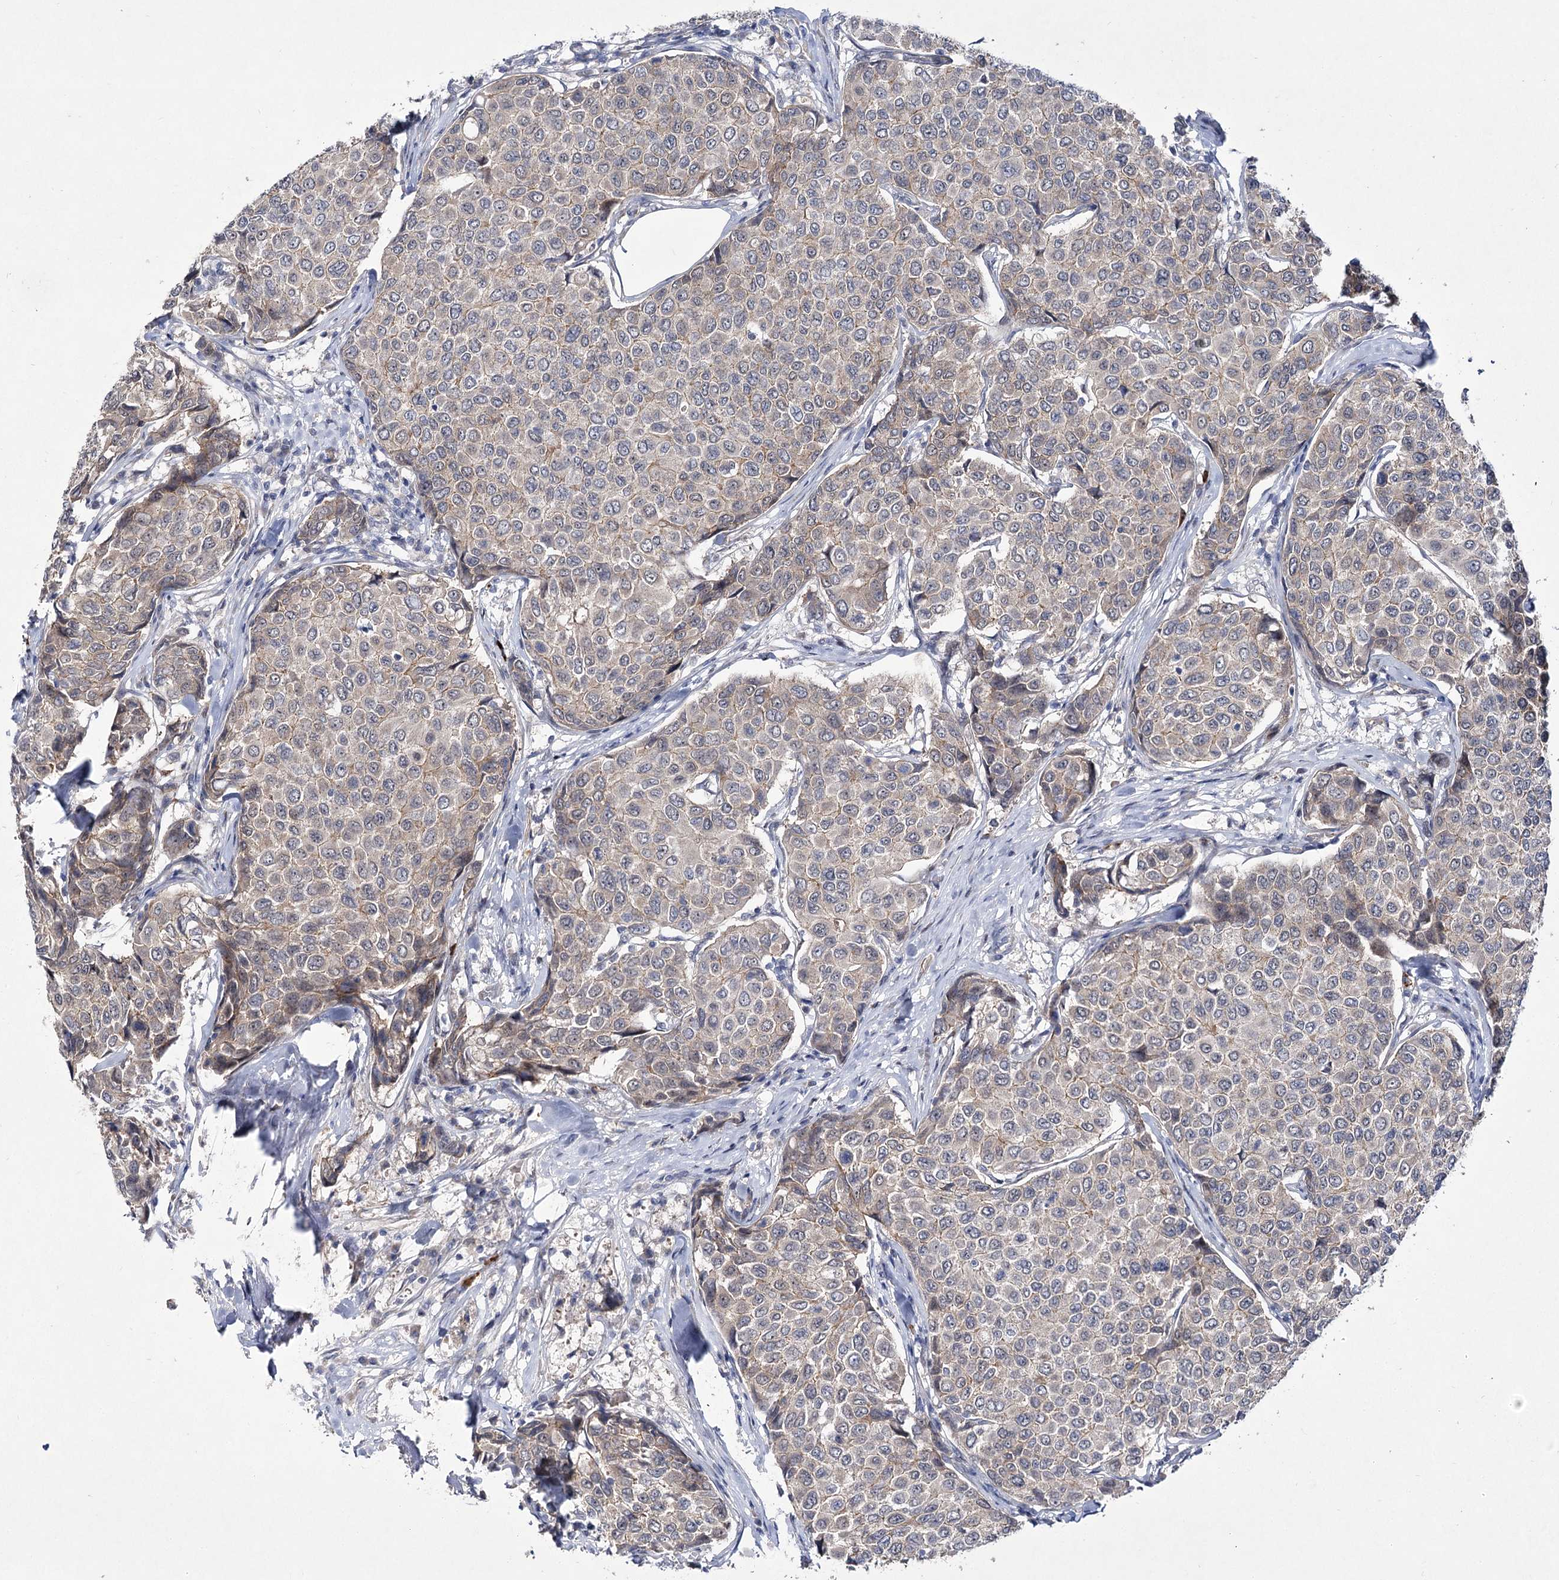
{"staining": {"intensity": "weak", "quantity": "<25%", "location": "cytoplasmic/membranous"}, "tissue": "breast cancer", "cell_type": "Tumor cells", "image_type": "cancer", "snomed": [{"axis": "morphology", "description": "Duct carcinoma"}, {"axis": "topography", "description": "Breast"}], "caption": "Photomicrograph shows no significant protein staining in tumor cells of breast cancer (invasive ductal carcinoma).", "gene": "ARHGAP32", "patient": {"sex": "female", "age": 55}}